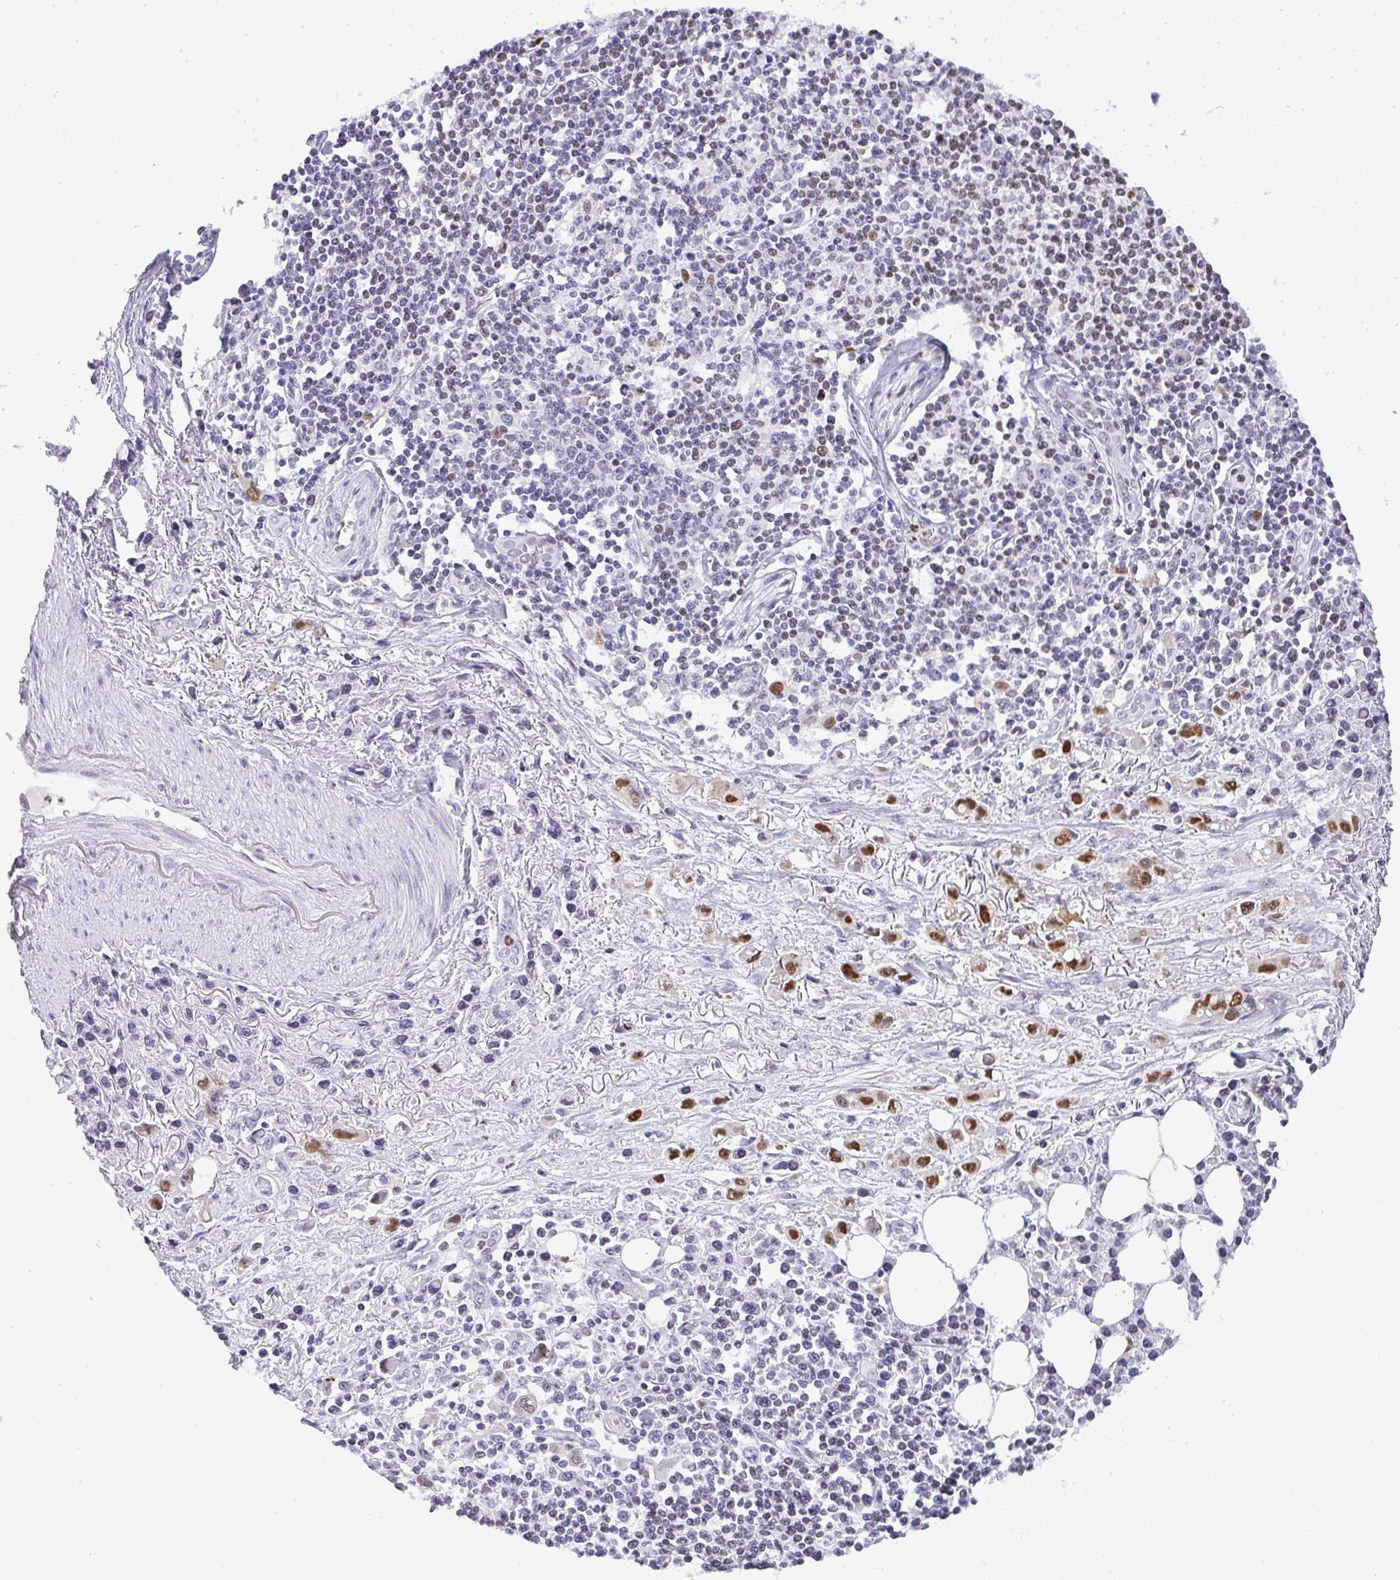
{"staining": {"intensity": "moderate", "quantity": ">75%", "location": "nuclear"}, "tissue": "stomach cancer", "cell_type": "Tumor cells", "image_type": "cancer", "snomed": [{"axis": "morphology", "description": "Adenocarcinoma, NOS"}, {"axis": "topography", "description": "Stomach, upper"}], "caption": "Immunohistochemical staining of adenocarcinoma (stomach) reveals medium levels of moderate nuclear positivity in about >75% of tumor cells.", "gene": "BBX", "patient": {"sex": "male", "age": 75}}